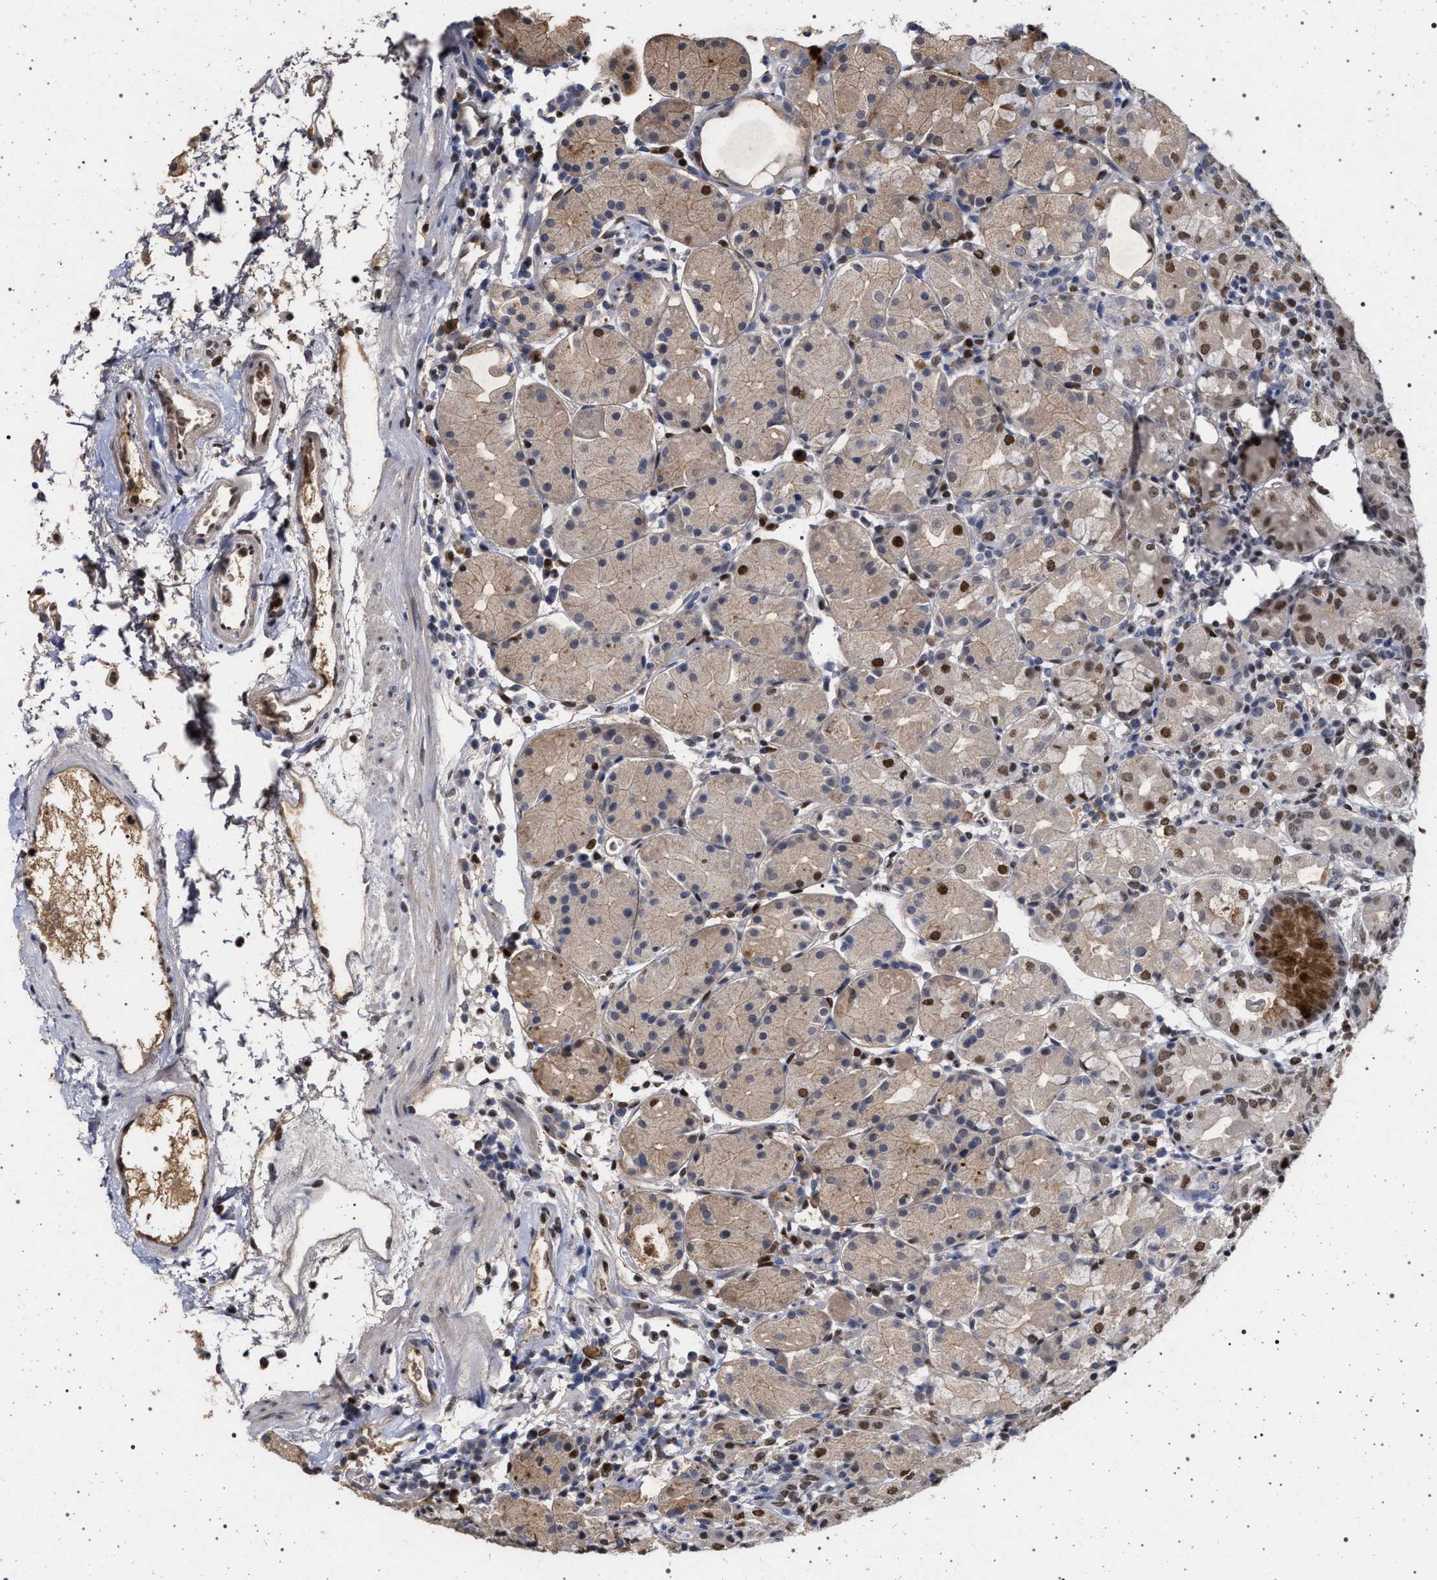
{"staining": {"intensity": "moderate", "quantity": "25%-75%", "location": "nuclear"}, "tissue": "stomach", "cell_type": "Glandular cells", "image_type": "normal", "snomed": [{"axis": "morphology", "description": "Normal tissue, NOS"}, {"axis": "topography", "description": "Stomach"}, {"axis": "topography", "description": "Stomach, lower"}], "caption": "This micrograph demonstrates immunohistochemistry staining of unremarkable human stomach, with medium moderate nuclear positivity in approximately 25%-75% of glandular cells.", "gene": "PHF12", "patient": {"sex": "female", "age": 75}}